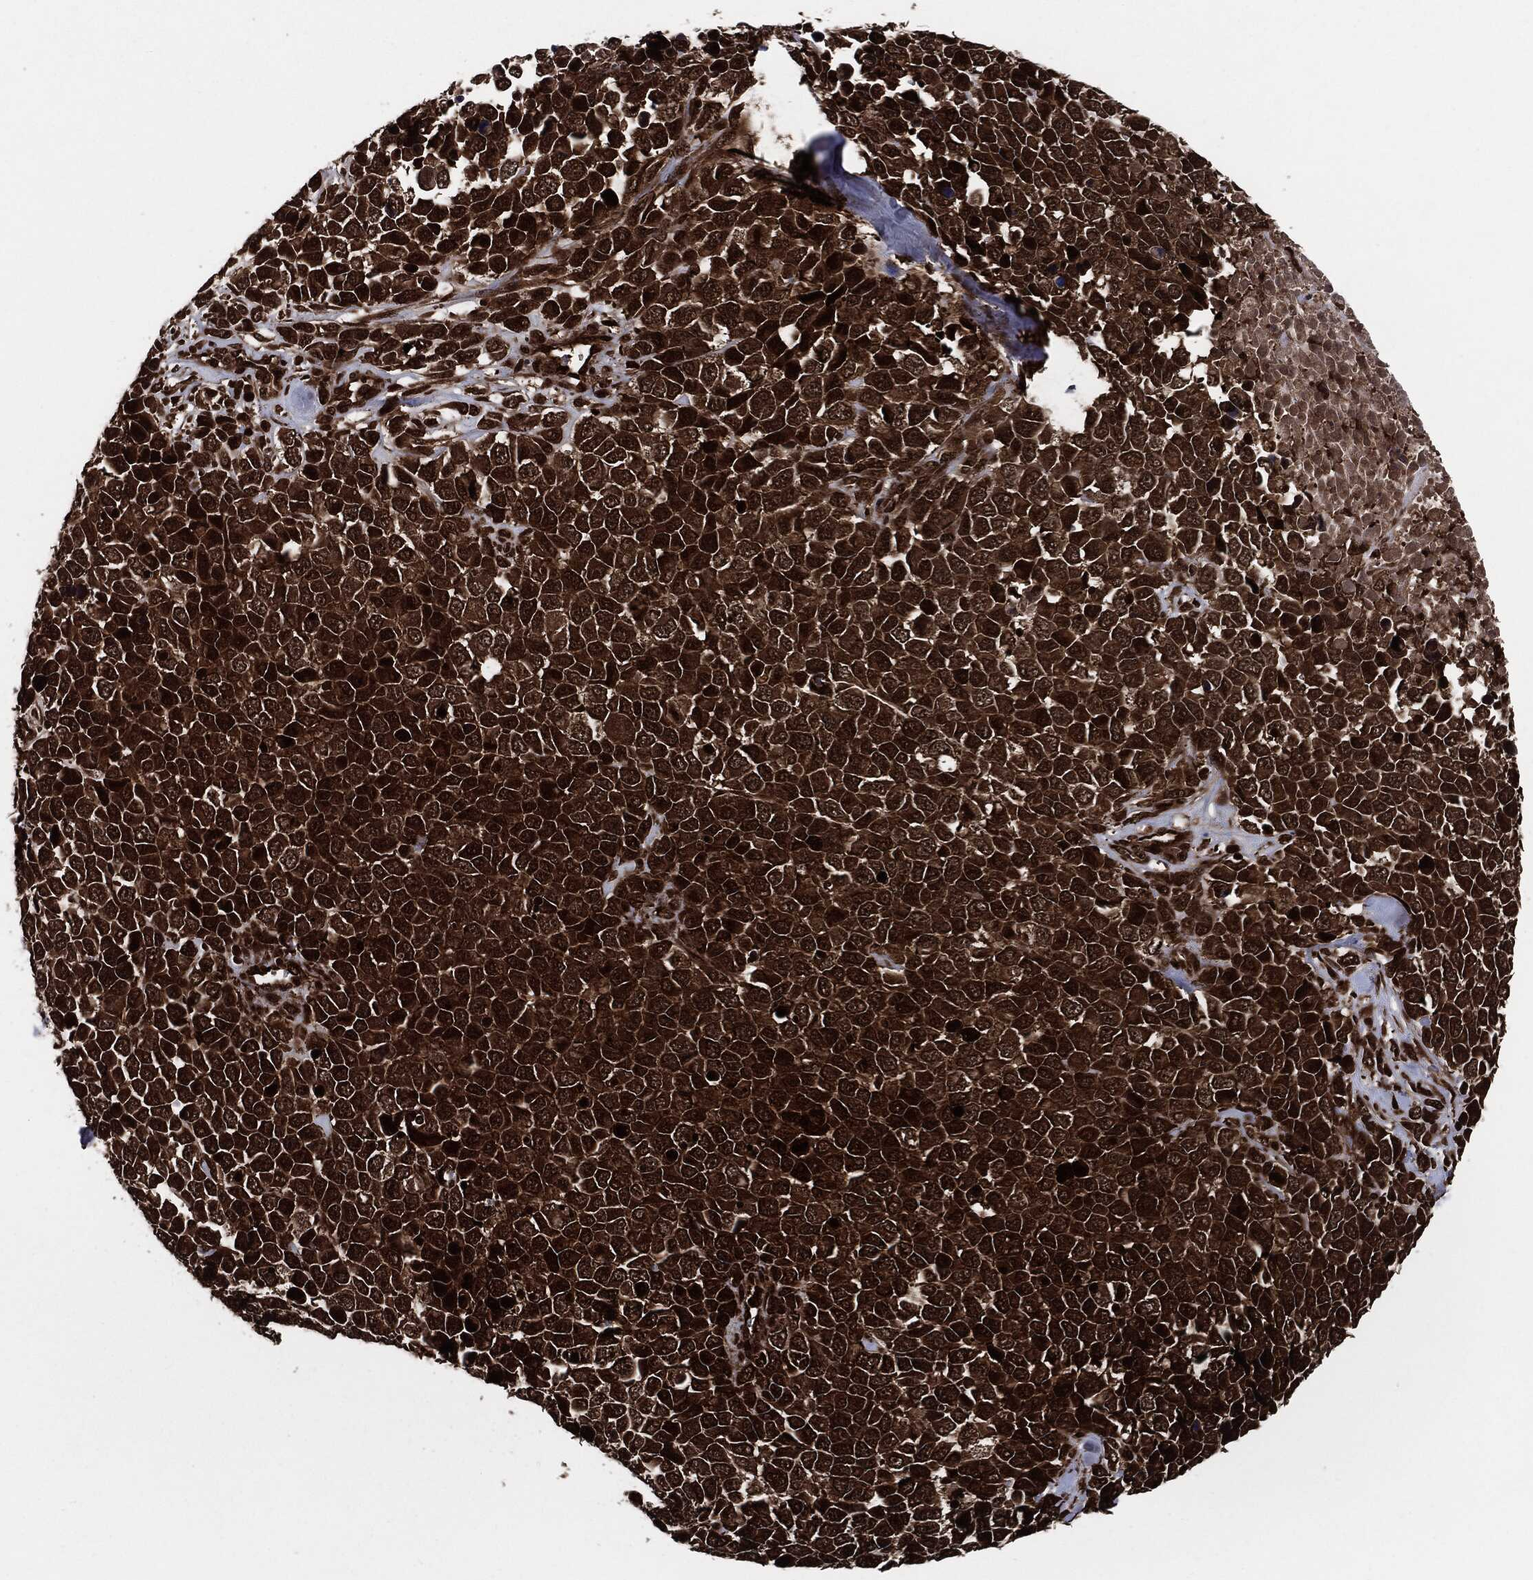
{"staining": {"intensity": "strong", "quantity": ">75%", "location": "cytoplasmic/membranous"}, "tissue": "melanoma", "cell_type": "Tumor cells", "image_type": "cancer", "snomed": [{"axis": "morphology", "description": "Malignant melanoma, Metastatic site"}, {"axis": "topography", "description": "Skin"}], "caption": "There is high levels of strong cytoplasmic/membranous staining in tumor cells of malignant melanoma (metastatic site), as demonstrated by immunohistochemical staining (brown color).", "gene": "YWHAB", "patient": {"sex": "male", "age": 84}}